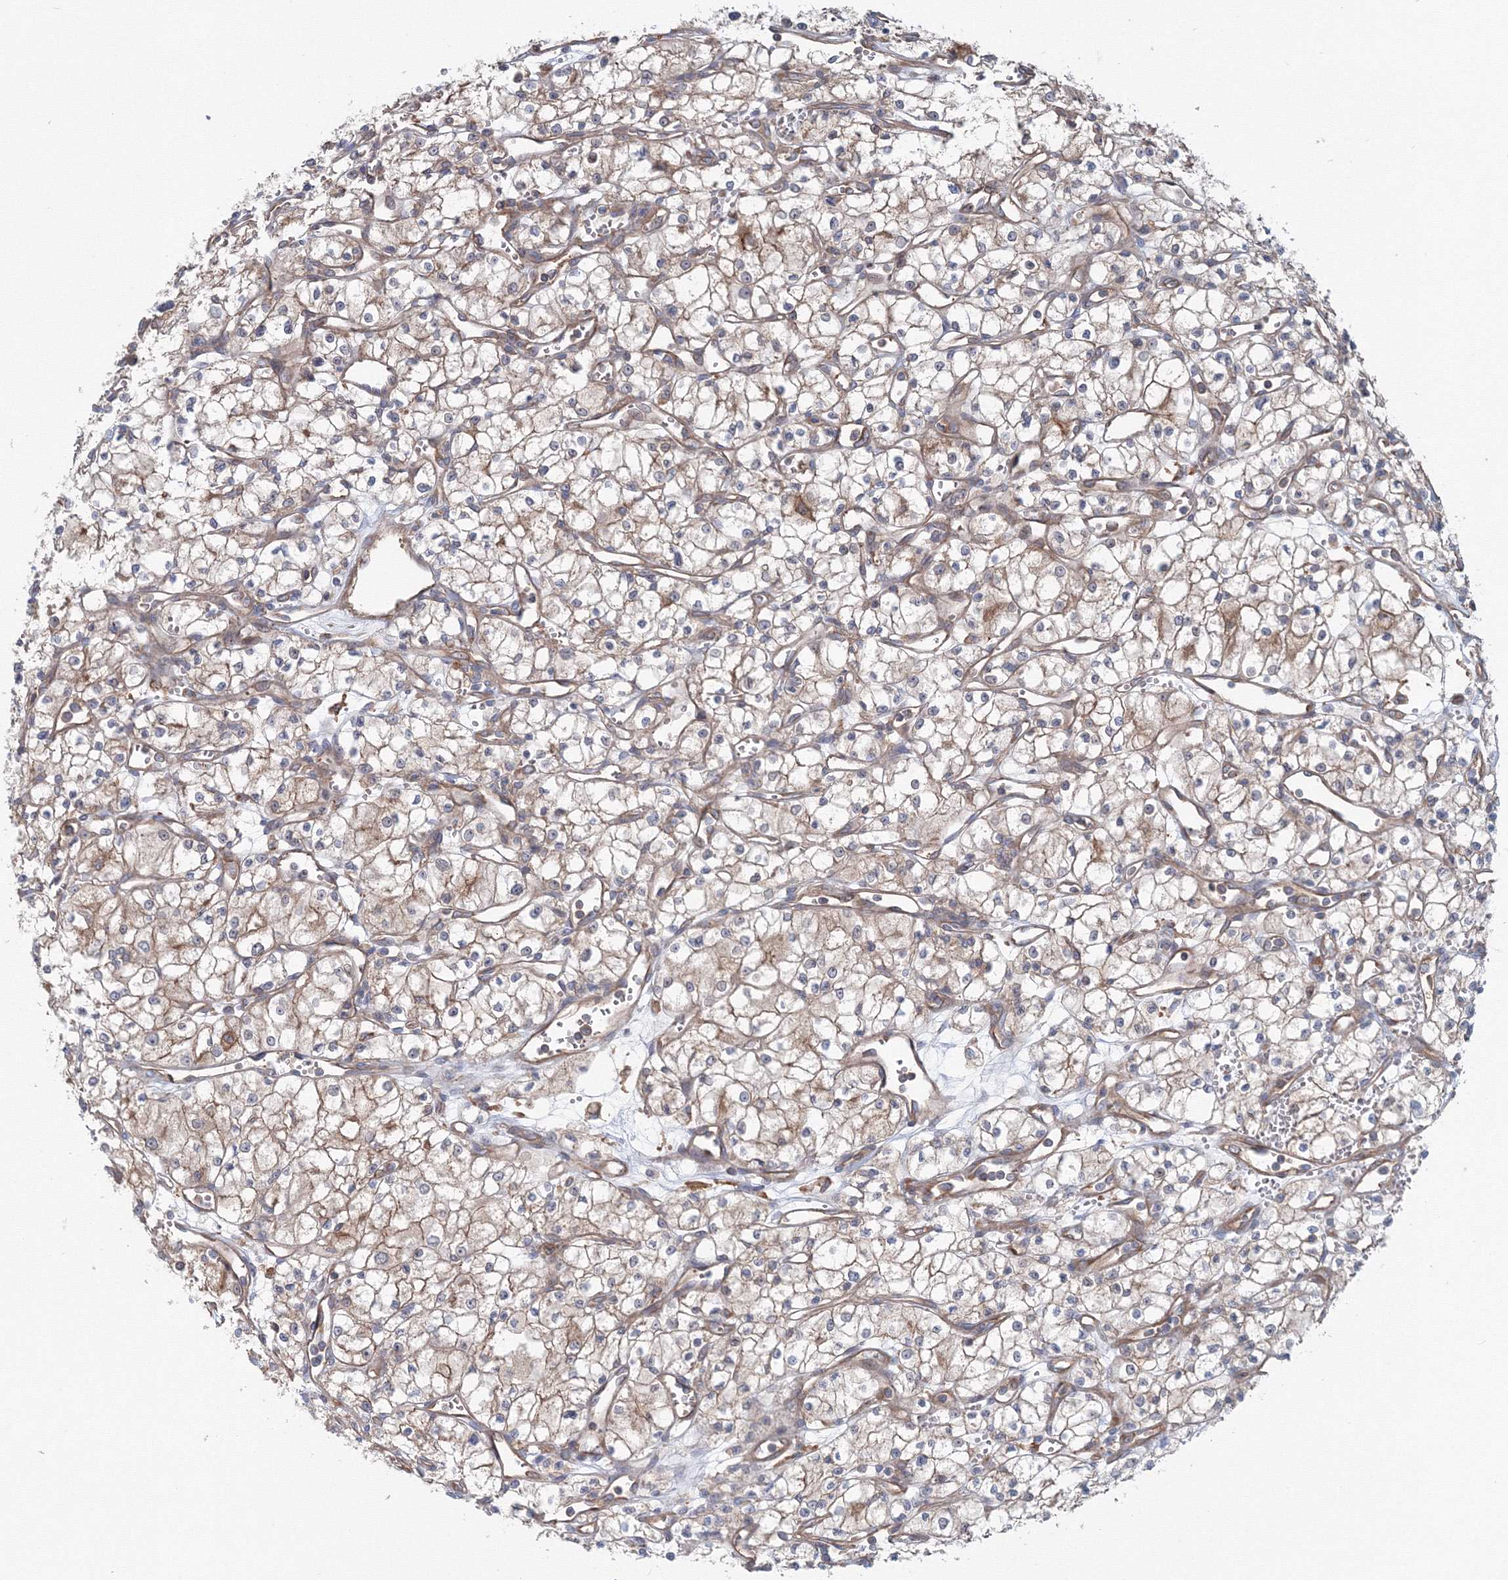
{"staining": {"intensity": "weak", "quantity": "25%-75%", "location": "cytoplasmic/membranous"}, "tissue": "renal cancer", "cell_type": "Tumor cells", "image_type": "cancer", "snomed": [{"axis": "morphology", "description": "Adenocarcinoma, NOS"}, {"axis": "topography", "description": "Kidney"}], "caption": "Protein staining of renal adenocarcinoma tissue shows weak cytoplasmic/membranous staining in about 25%-75% of tumor cells. Using DAB (brown) and hematoxylin (blue) stains, captured at high magnification using brightfield microscopy.", "gene": "EXOC1", "patient": {"sex": "male", "age": 59}}